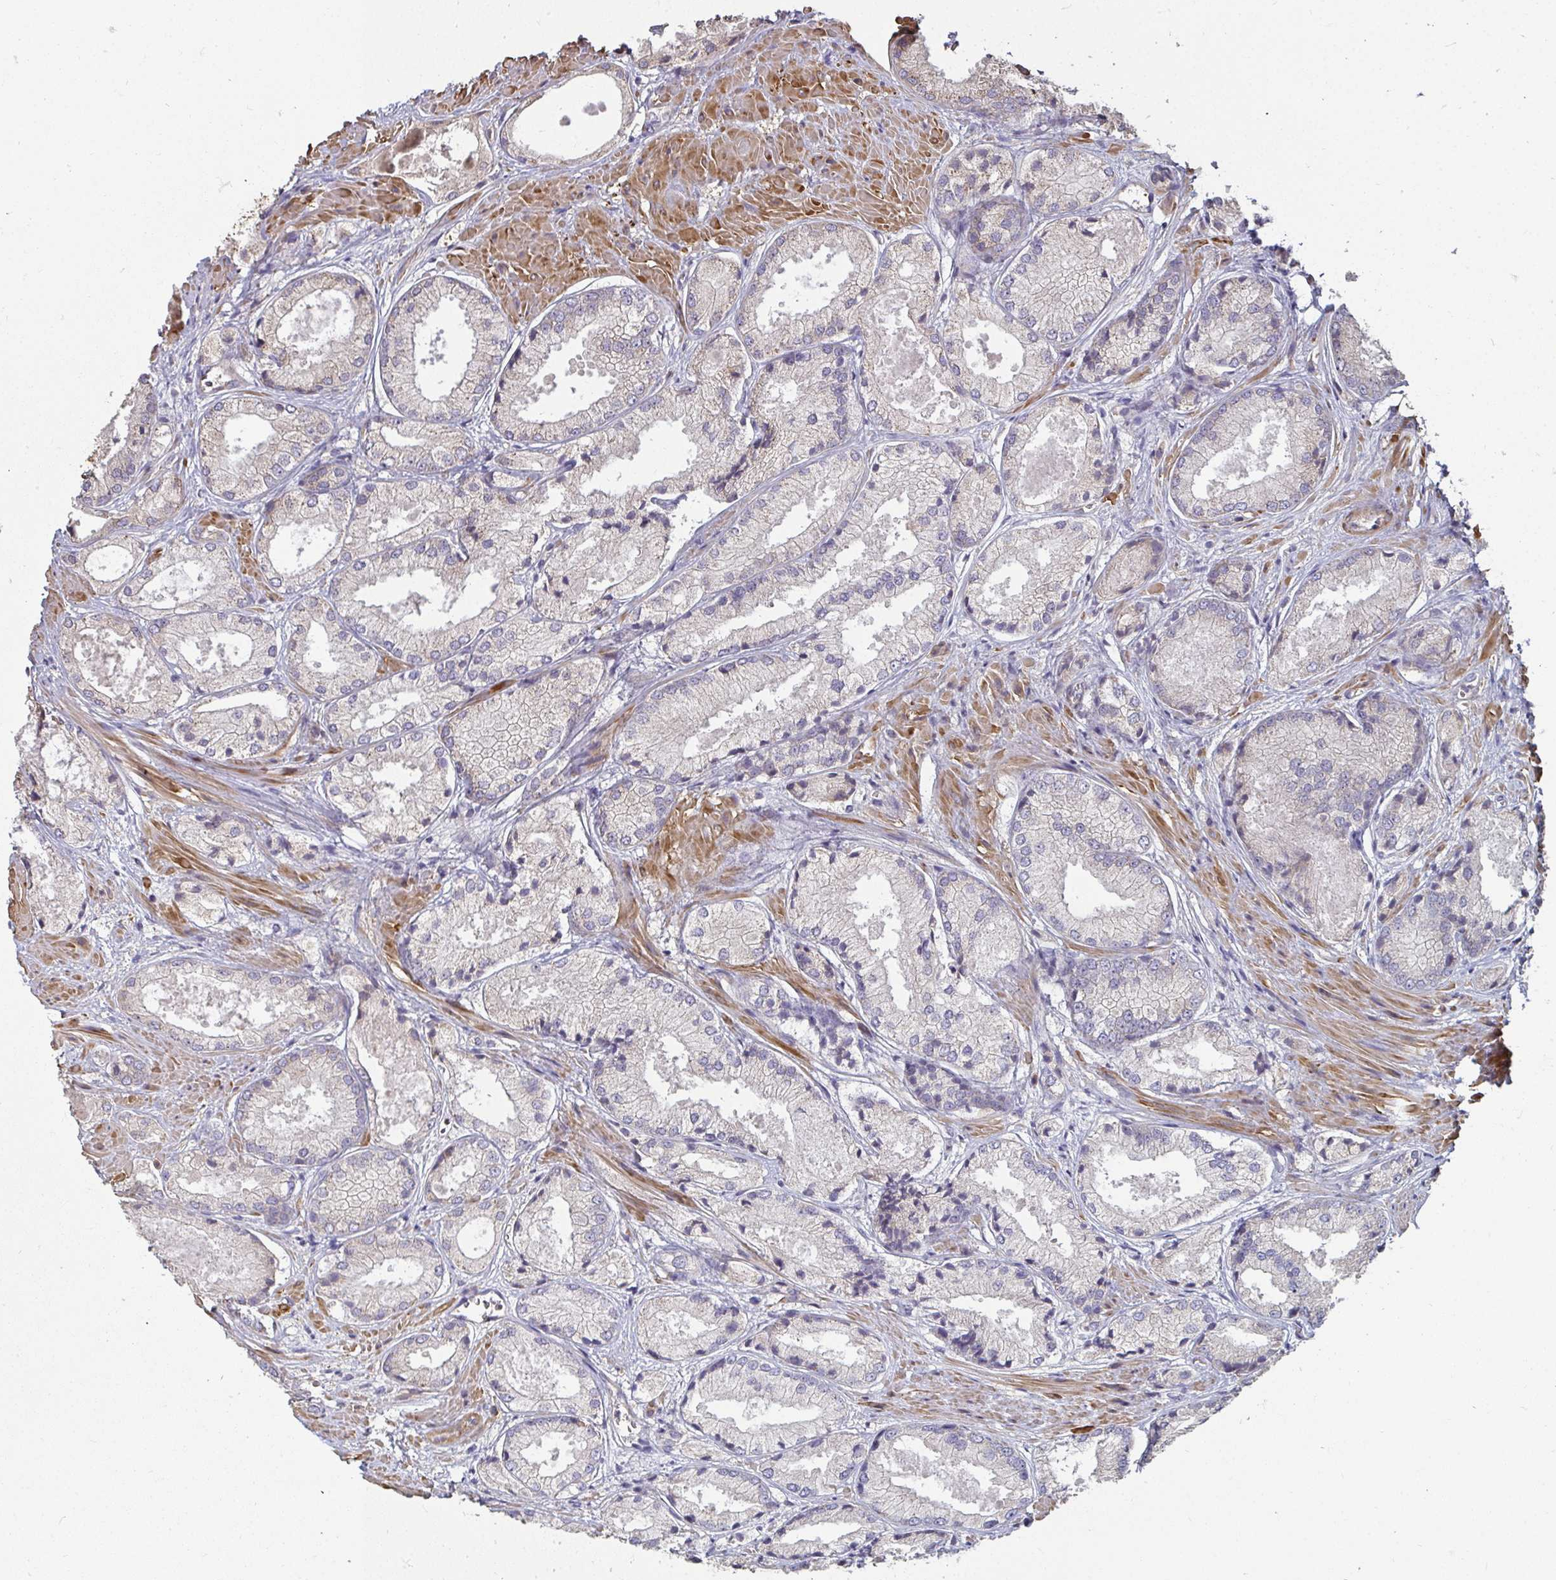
{"staining": {"intensity": "negative", "quantity": "none", "location": "none"}, "tissue": "prostate cancer", "cell_type": "Tumor cells", "image_type": "cancer", "snomed": [{"axis": "morphology", "description": "Adenocarcinoma, High grade"}, {"axis": "topography", "description": "Prostate"}], "caption": "The IHC image has no significant staining in tumor cells of high-grade adenocarcinoma (prostate) tissue. The staining was performed using DAB to visualize the protein expression in brown, while the nuclei were stained in blue with hematoxylin (Magnification: 20x).", "gene": "ZFYVE28", "patient": {"sex": "male", "age": 68}}